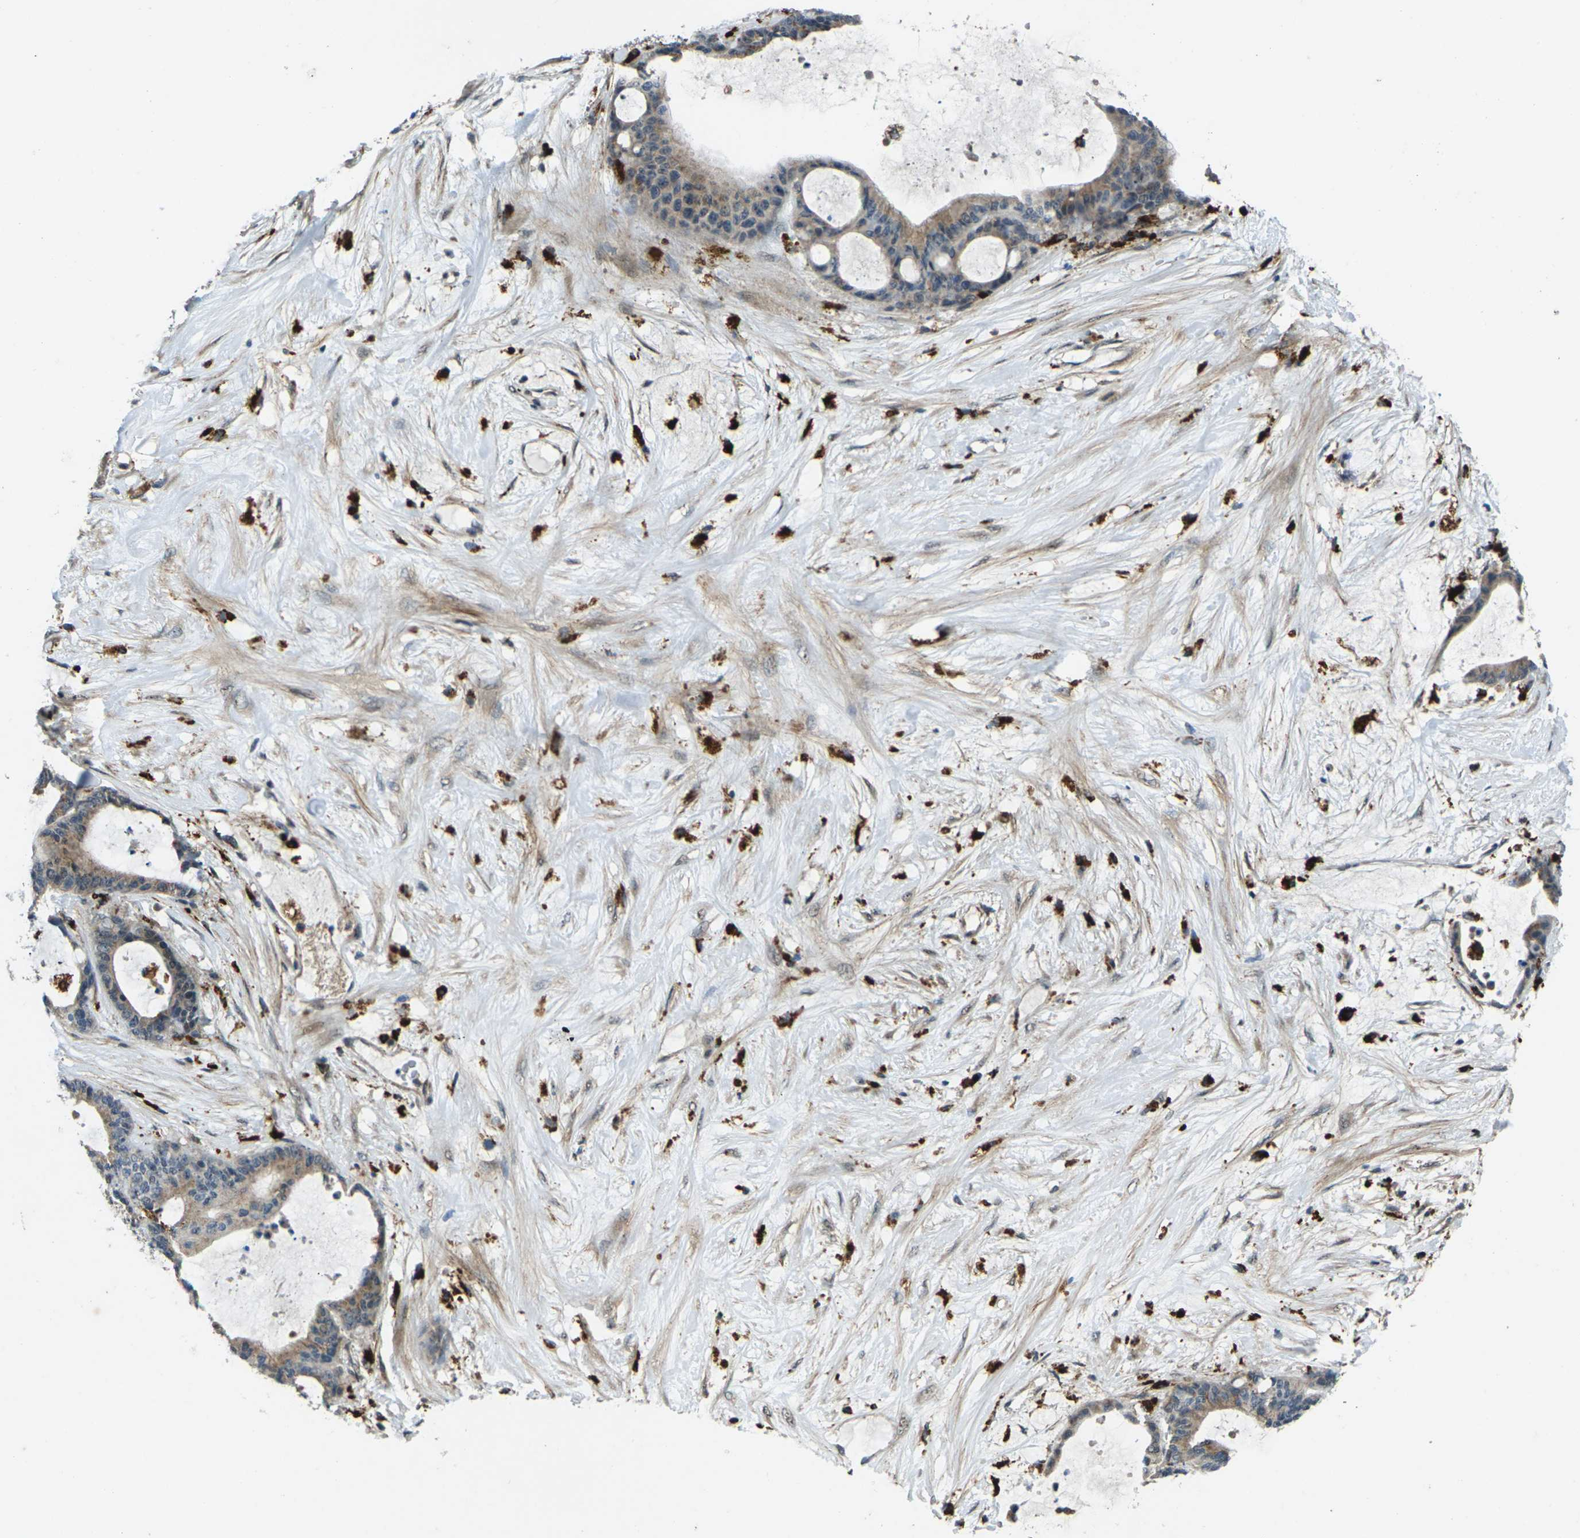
{"staining": {"intensity": "weak", "quantity": ">75%", "location": "cytoplasmic/membranous"}, "tissue": "liver cancer", "cell_type": "Tumor cells", "image_type": "cancer", "snomed": [{"axis": "morphology", "description": "Cholangiocarcinoma"}, {"axis": "topography", "description": "Liver"}], "caption": "This is a photomicrograph of IHC staining of liver cancer (cholangiocarcinoma), which shows weak positivity in the cytoplasmic/membranous of tumor cells.", "gene": "SLC31A2", "patient": {"sex": "female", "age": 73}}